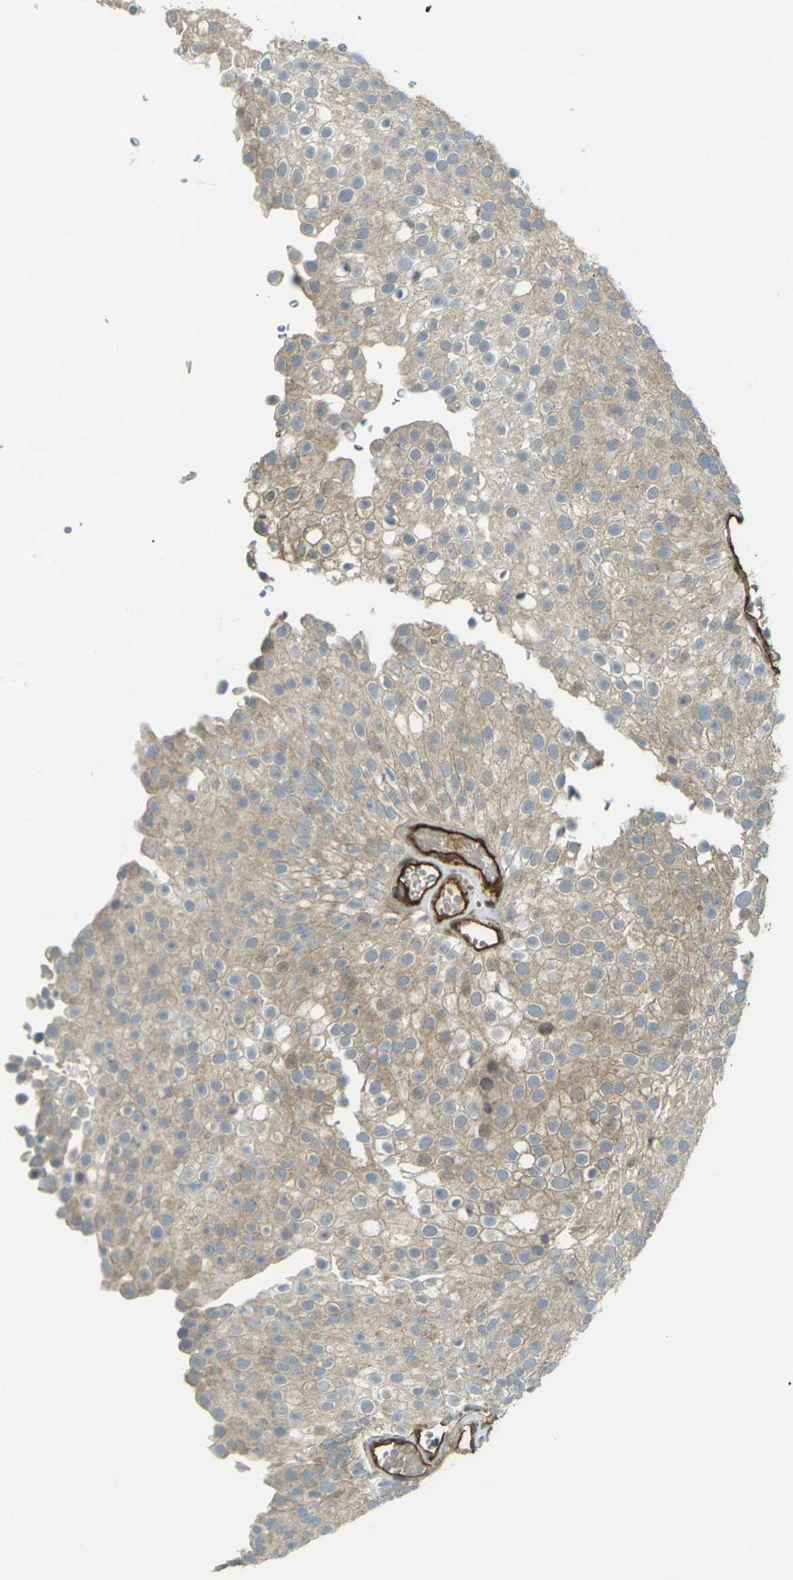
{"staining": {"intensity": "moderate", "quantity": ">75%", "location": "cytoplasmic/membranous"}, "tissue": "urothelial cancer", "cell_type": "Tumor cells", "image_type": "cancer", "snomed": [{"axis": "morphology", "description": "Urothelial carcinoma, Low grade"}, {"axis": "topography", "description": "Urinary bladder"}], "caption": "Protein expression by immunohistochemistry (IHC) shows moderate cytoplasmic/membranous expression in about >75% of tumor cells in urothelial cancer. The protein is shown in brown color, while the nuclei are stained blue.", "gene": "S1PR1", "patient": {"sex": "male", "age": 78}}